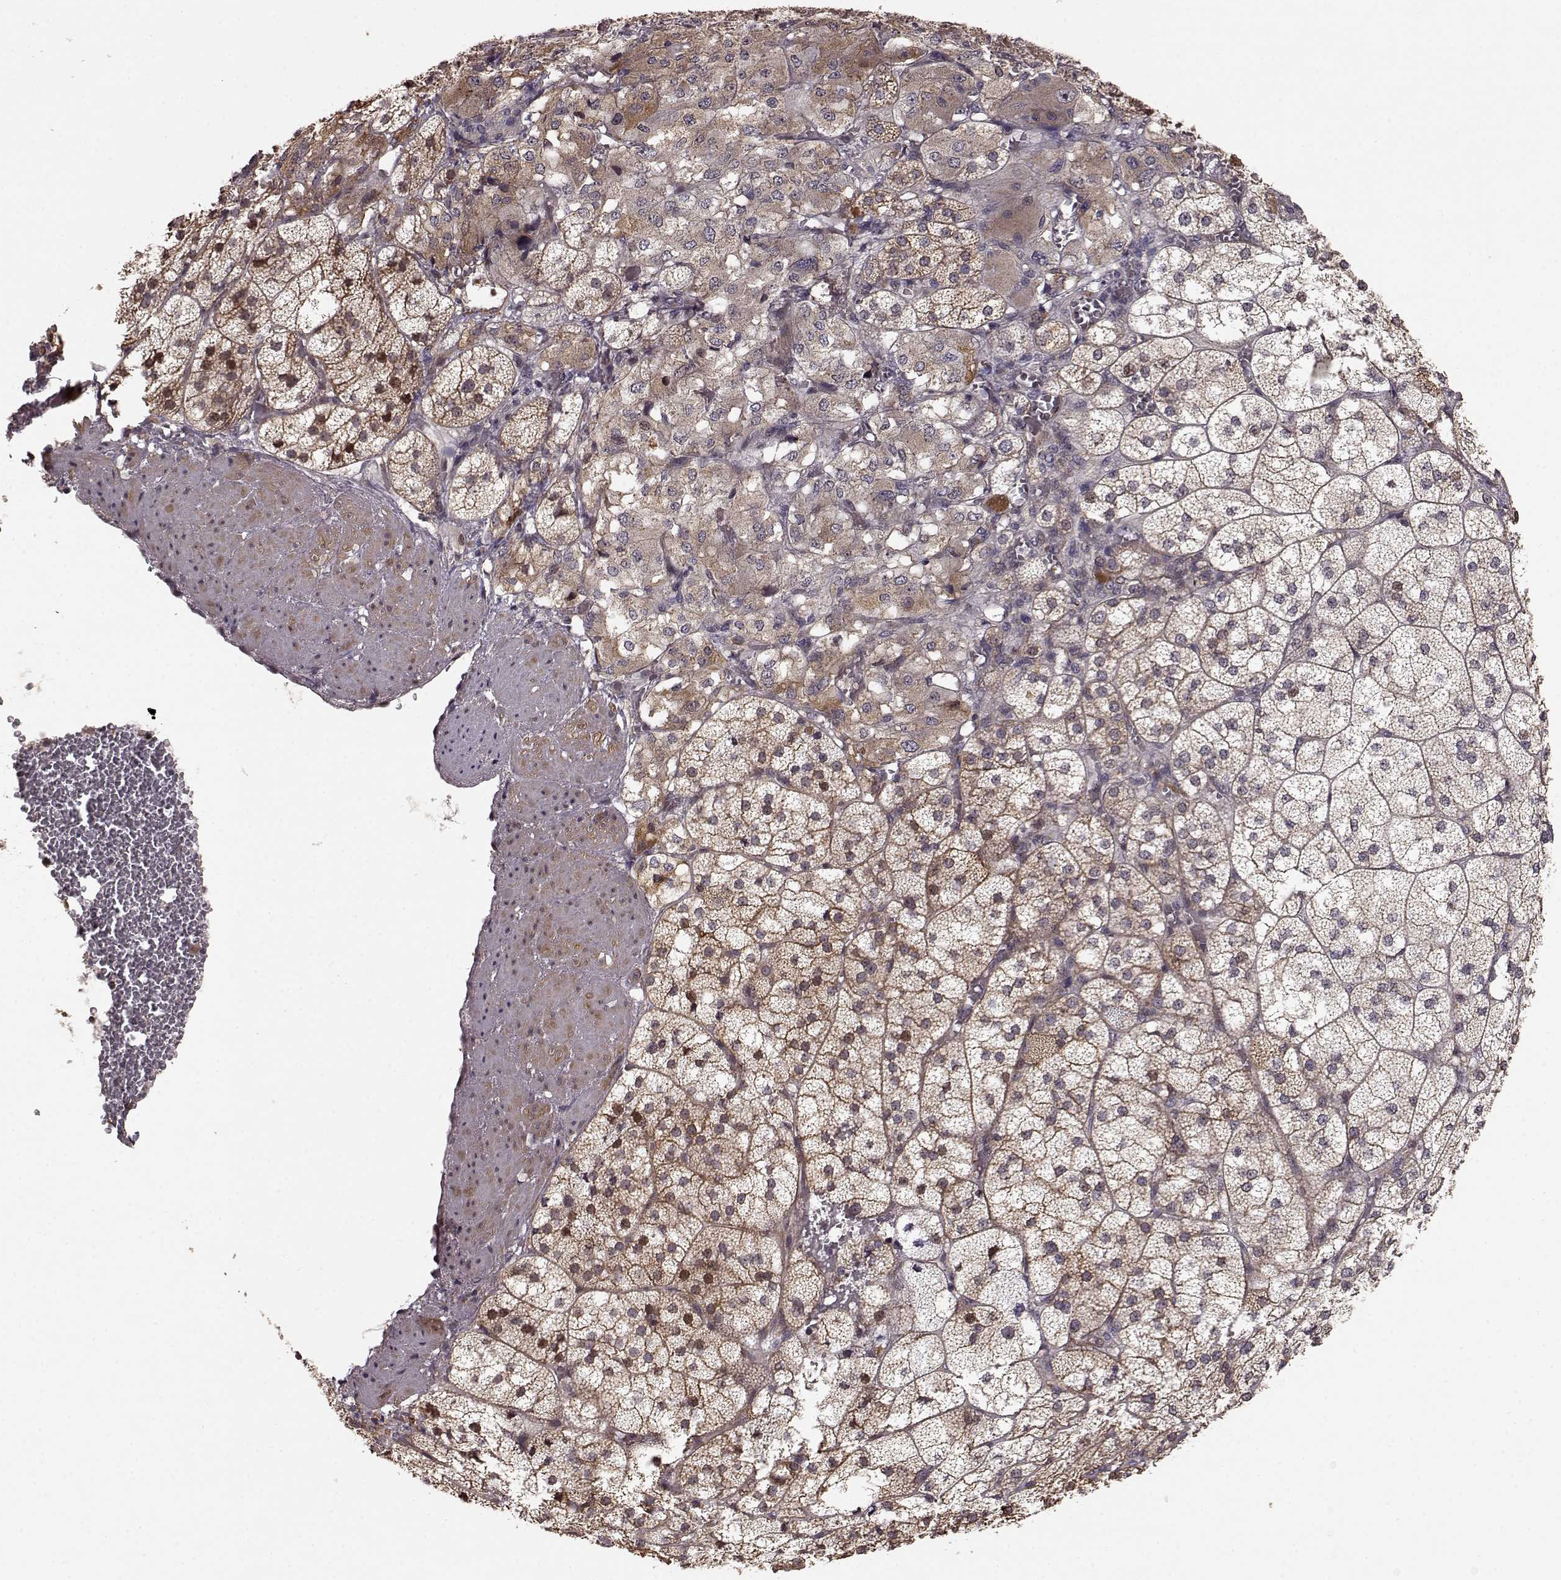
{"staining": {"intensity": "strong", "quantity": "<25%", "location": "cytoplasmic/membranous"}, "tissue": "adrenal gland", "cell_type": "Glandular cells", "image_type": "normal", "snomed": [{"axis": "morphology", "description": "Normal tissue, NOS"}, {"axis": "topography", "description": "Adrenal gland"}], "caption": "High-power microscopy captured an immunohistochemistry image of unremarkable adrenal gland, revealing strong cytoplasmic/membranous expression in approximately <25% of glandular cells. Nuclei are stained in blue.", "gene": "BACH2", "patient": {"sex": "female", "age": 60}}